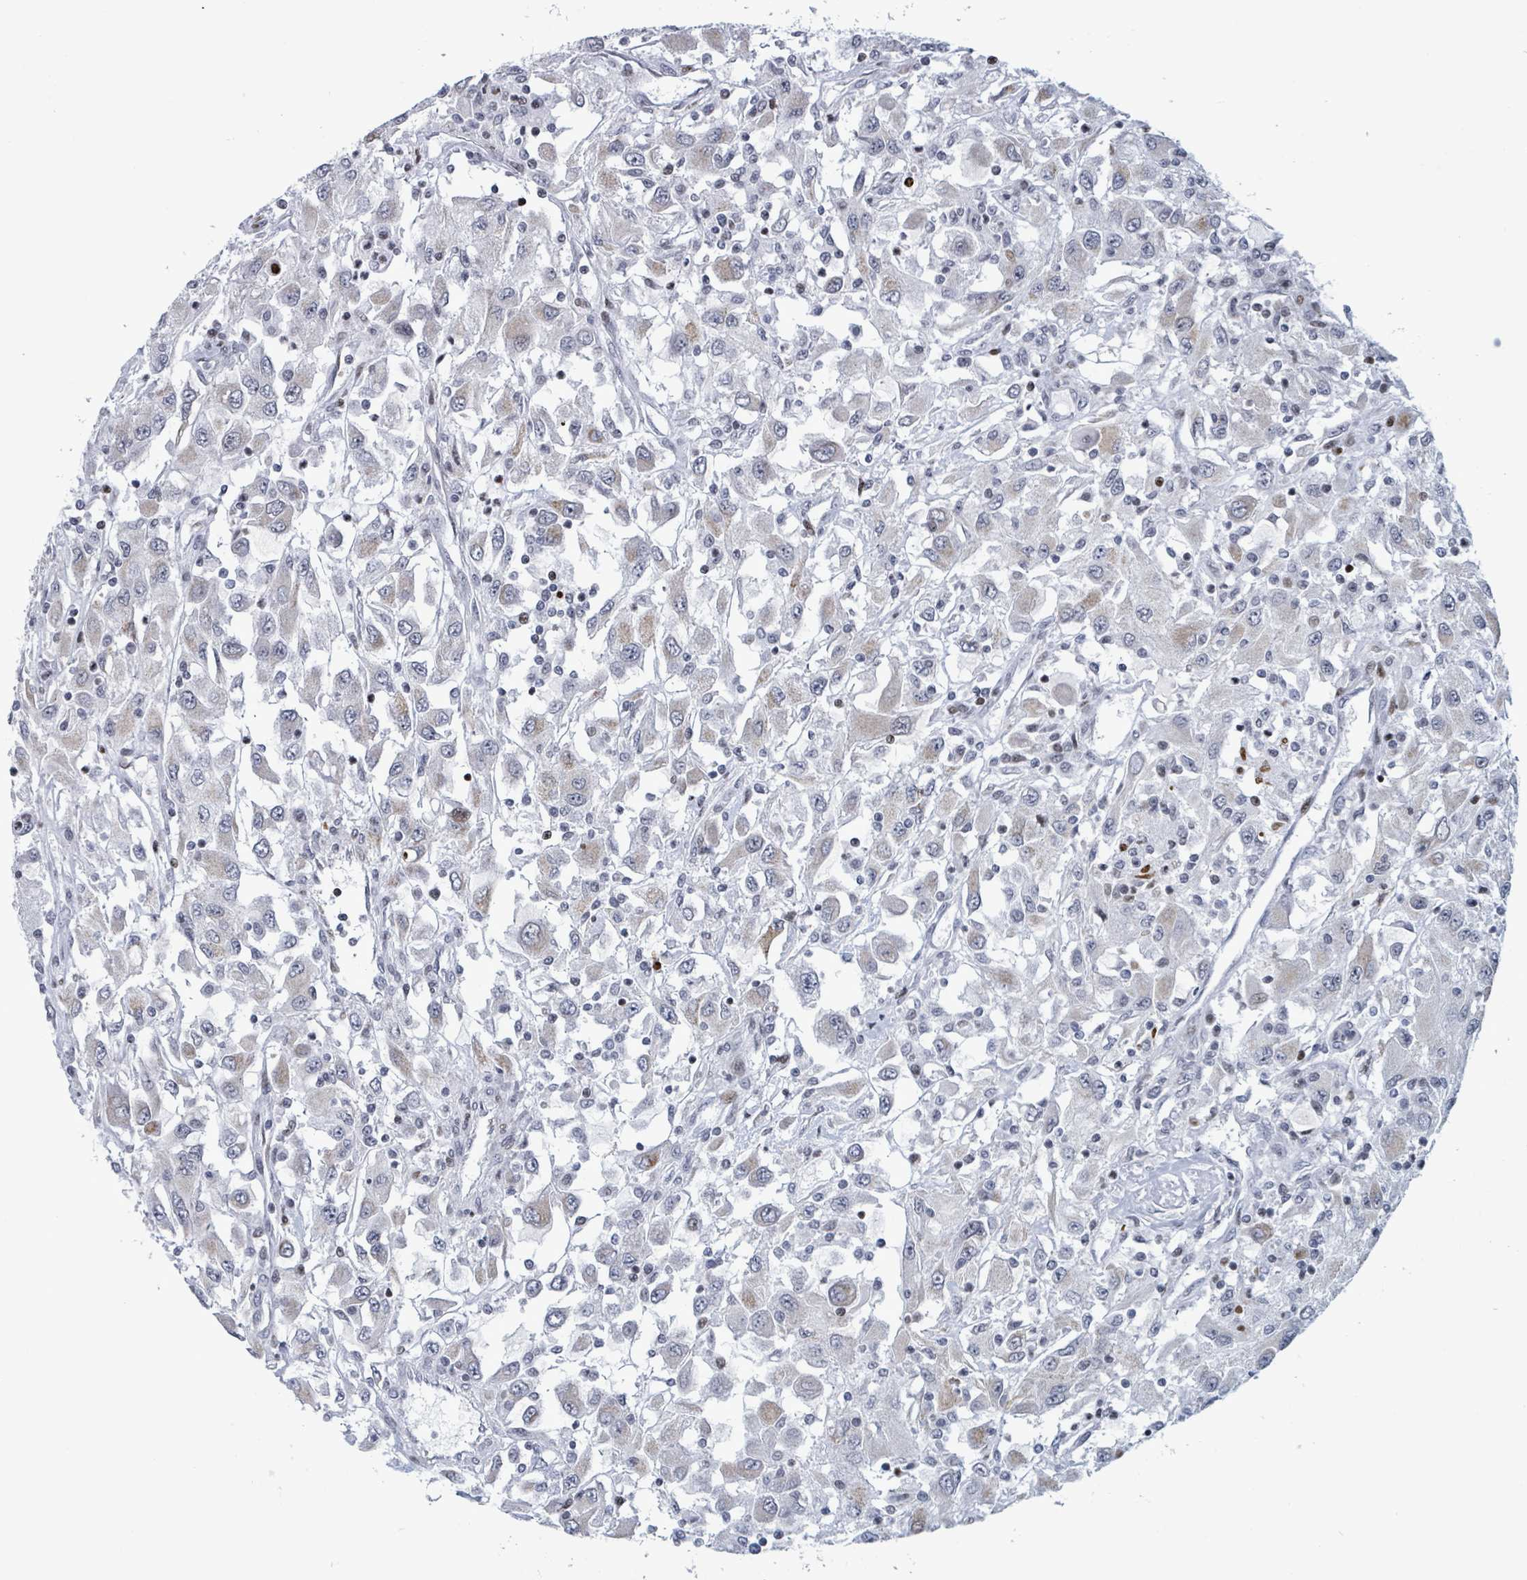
{"staining": {"intensity": "weak", "quantity": "<25%", "location": "cytoplasmic/membranous"}, "tissue": "renal cancer", "cell_type": "Tumor cells", "image_type": "cancer", "snomed": [{"axis": "morphology", "description": "Adenocarcinoma, NOS"}, {"axis": "topography", "description": "Kidney"}], "caption": "IHC image of neoplastic tissue: human adenocarcinoma (renal) stained with DAB (3,3'-diaminobenzidine) exhibits no significant protein staining in tumor cells.", "gene": "FNDC4", "patient": {"sex": "female", "age": 67}}